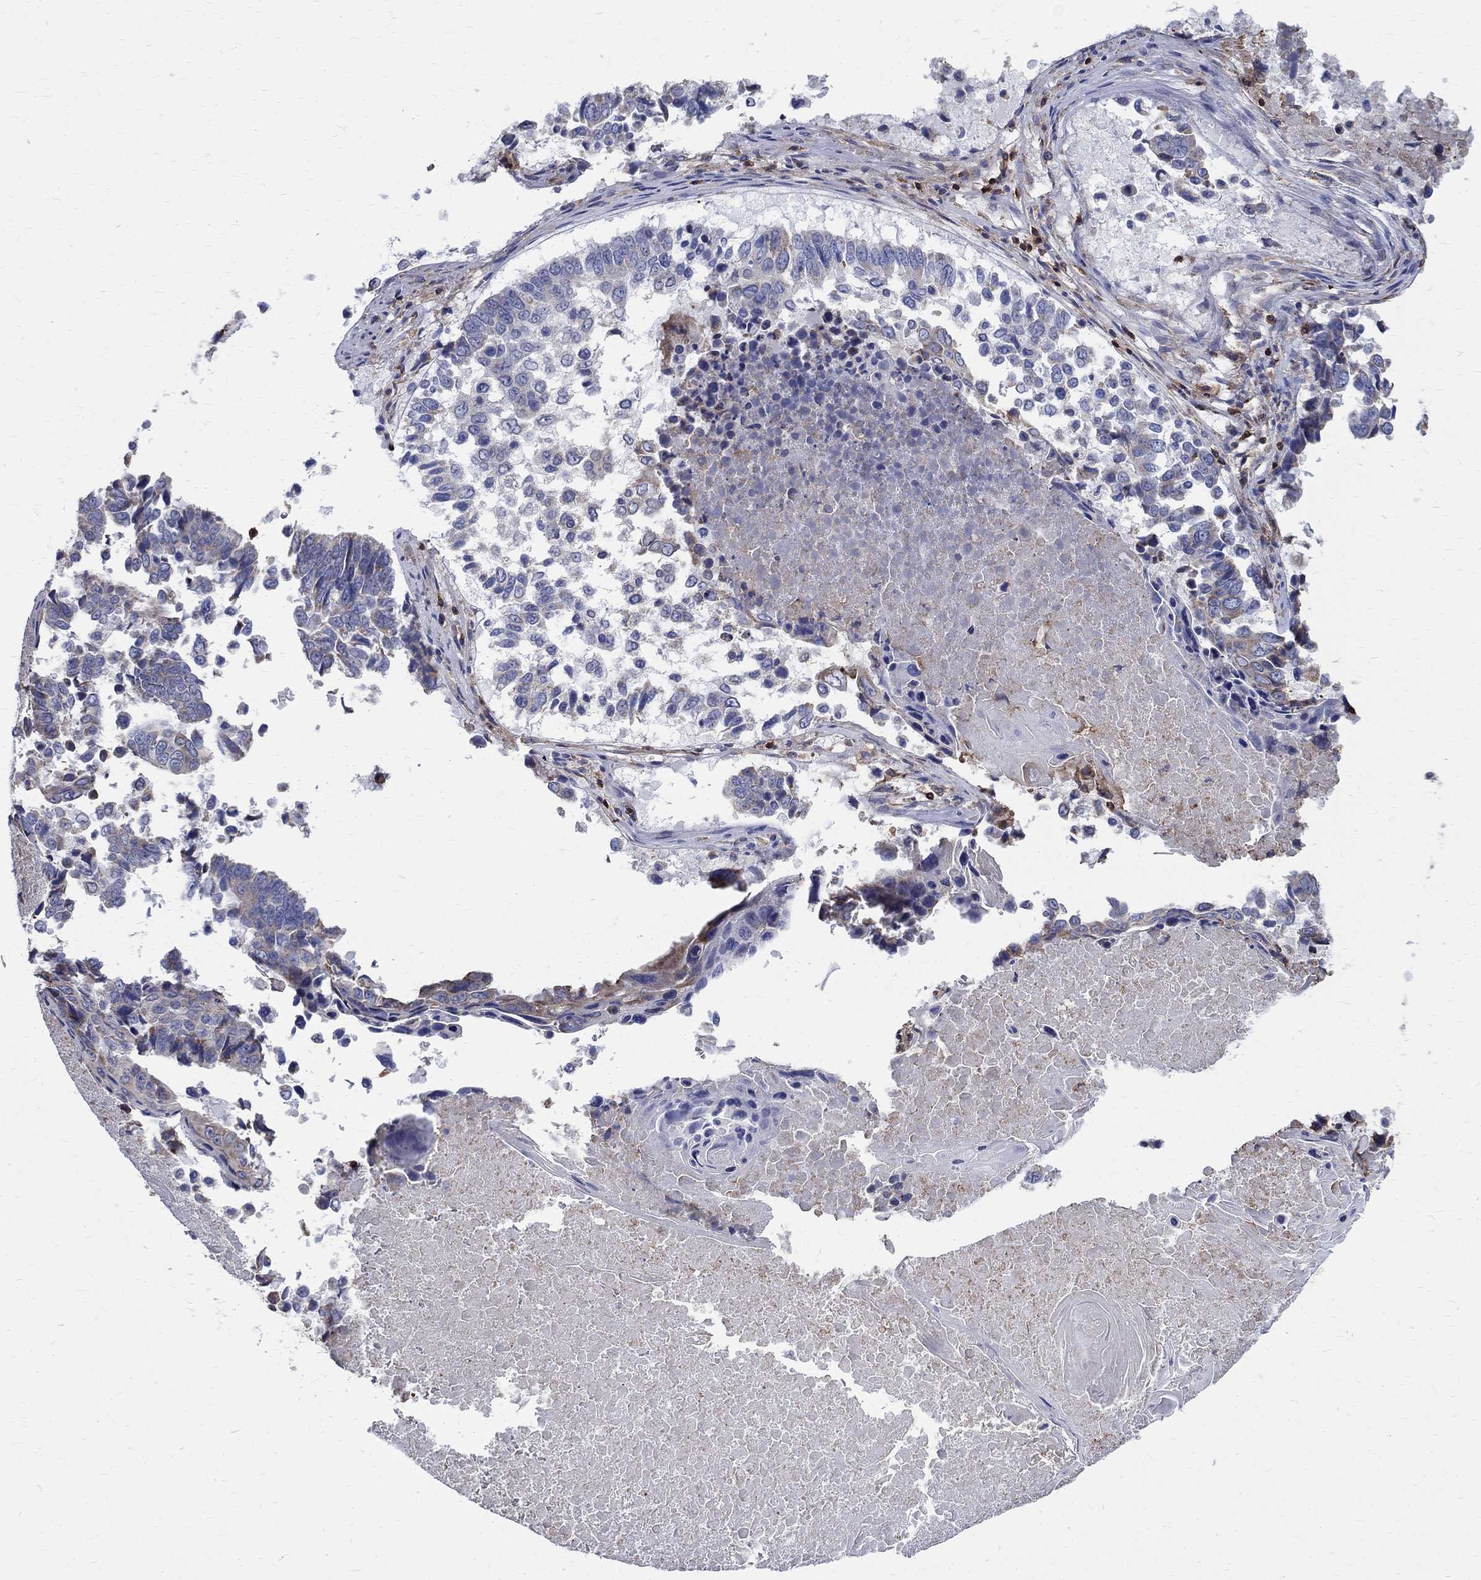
{"staining": {"intensity": "negative", "quantity": "none", "location": "none"}, "tissue": "lung cancer", "cell_type": "Tumor cells", "image_type": "cancer", "snomed": [{"axis": "morphology", "description": "Squamous cell carcinoma, NOS"}, {"axis": "topography", "description": "Lung"}], "caption": "There is no significant staining in tumor cells of lung cancer (squamous cell carcinoma).", "gene": "AGAP2", "patient": {"sex": "male", "age": 73}}